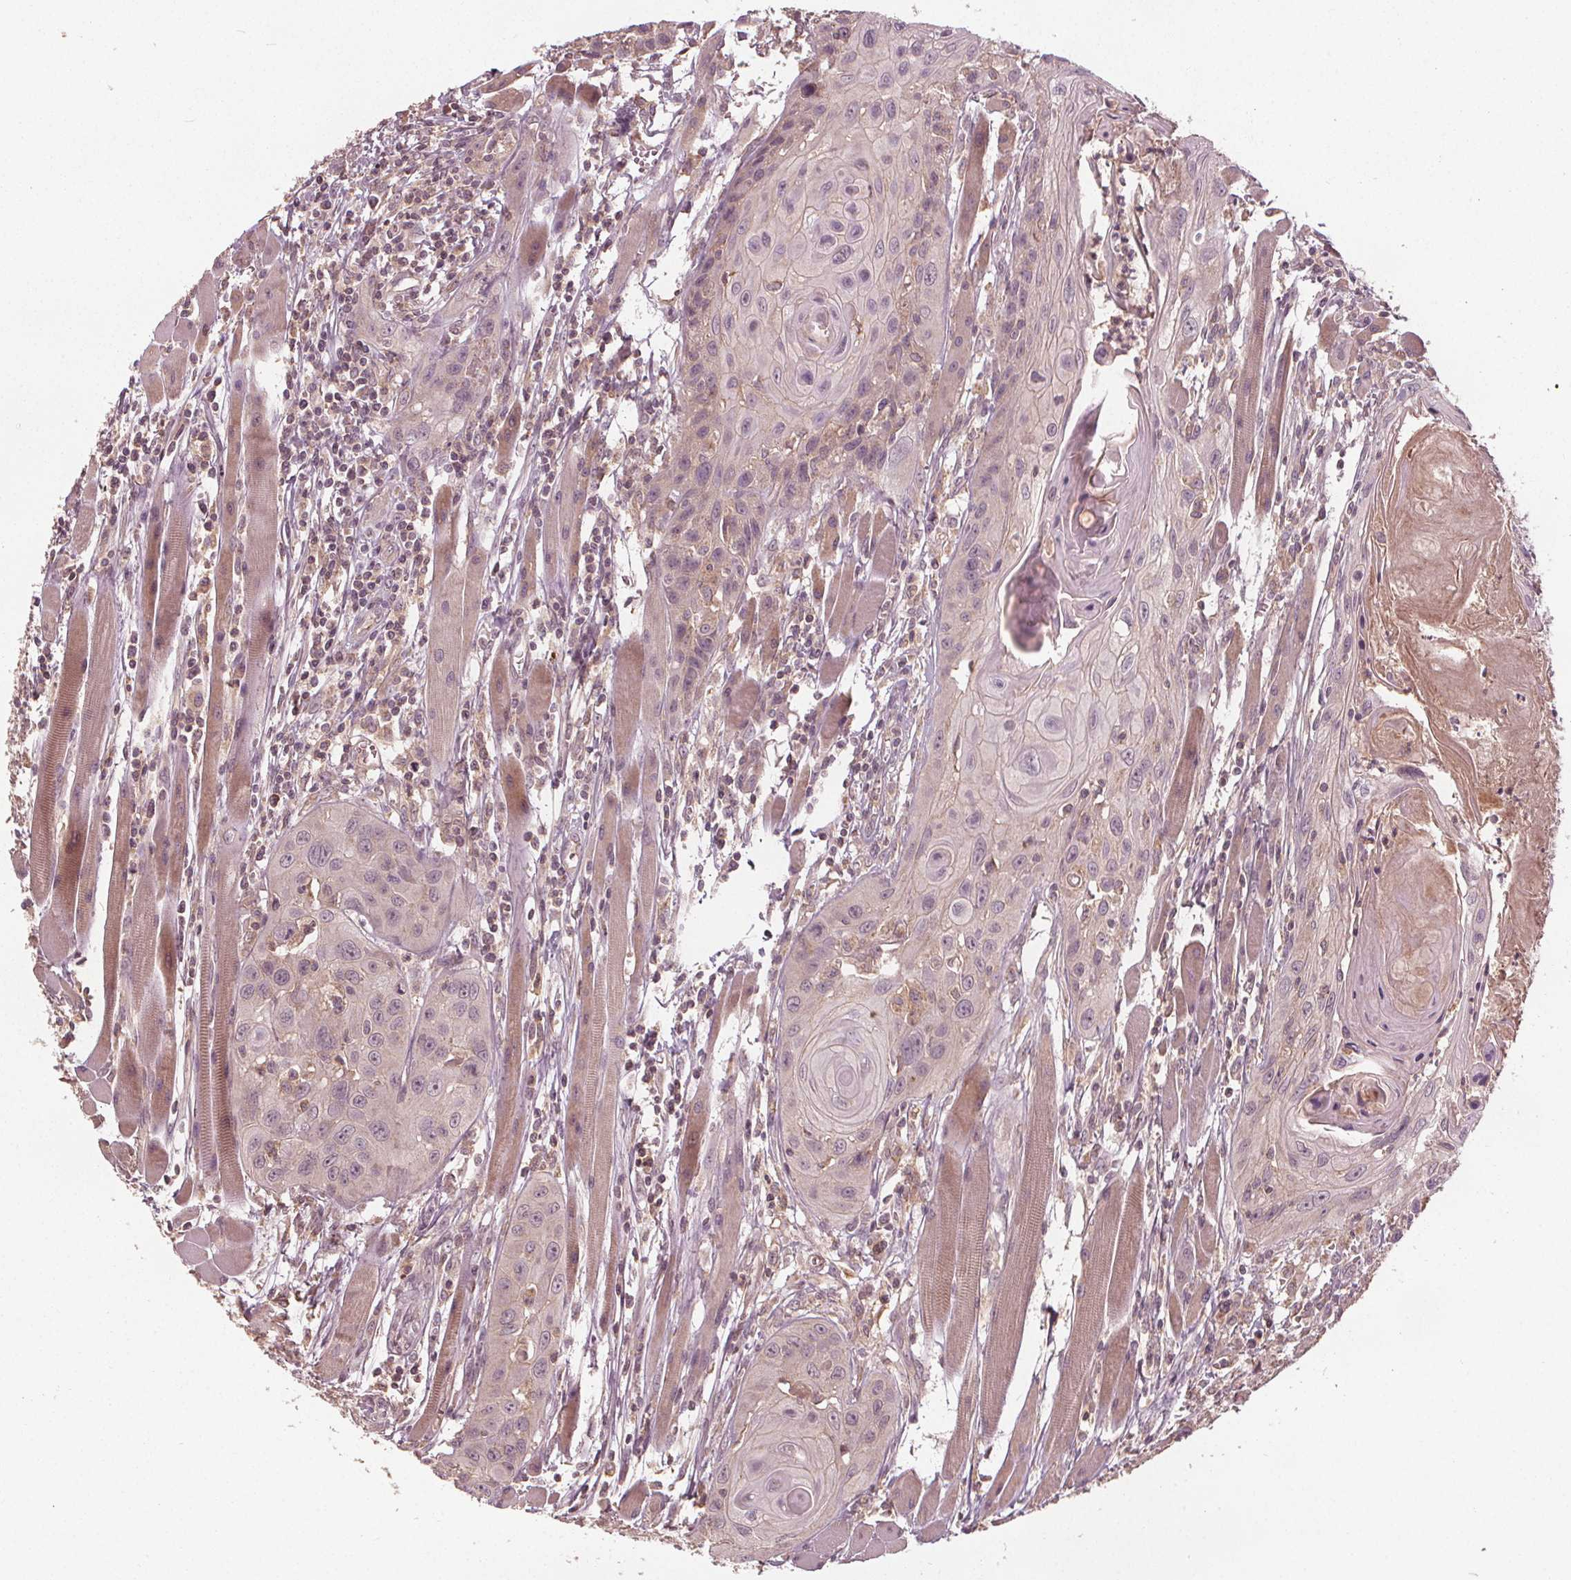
{"staining": {"intensity": "negative", "quantity": "none", "location": "none"}, "tissue": "head and neck cancer", "cell_type": "Tumor cells", "image_type": "cancer", "snomed": [{"axis": "morphology", "description": "Squamous cell carcinoma, NOS"}, {"axis": "topography", "description": "Oral tissue"}, {"axis": "topography", "description": "Head-Neck"}], "caption": "Squamous cell carcinoma (head and neck) was stained to show a protein in brown. There is no significant positivity in tumor cells.", "gene": "GNB2", "patient": {"sex": "male", "age": 58}}